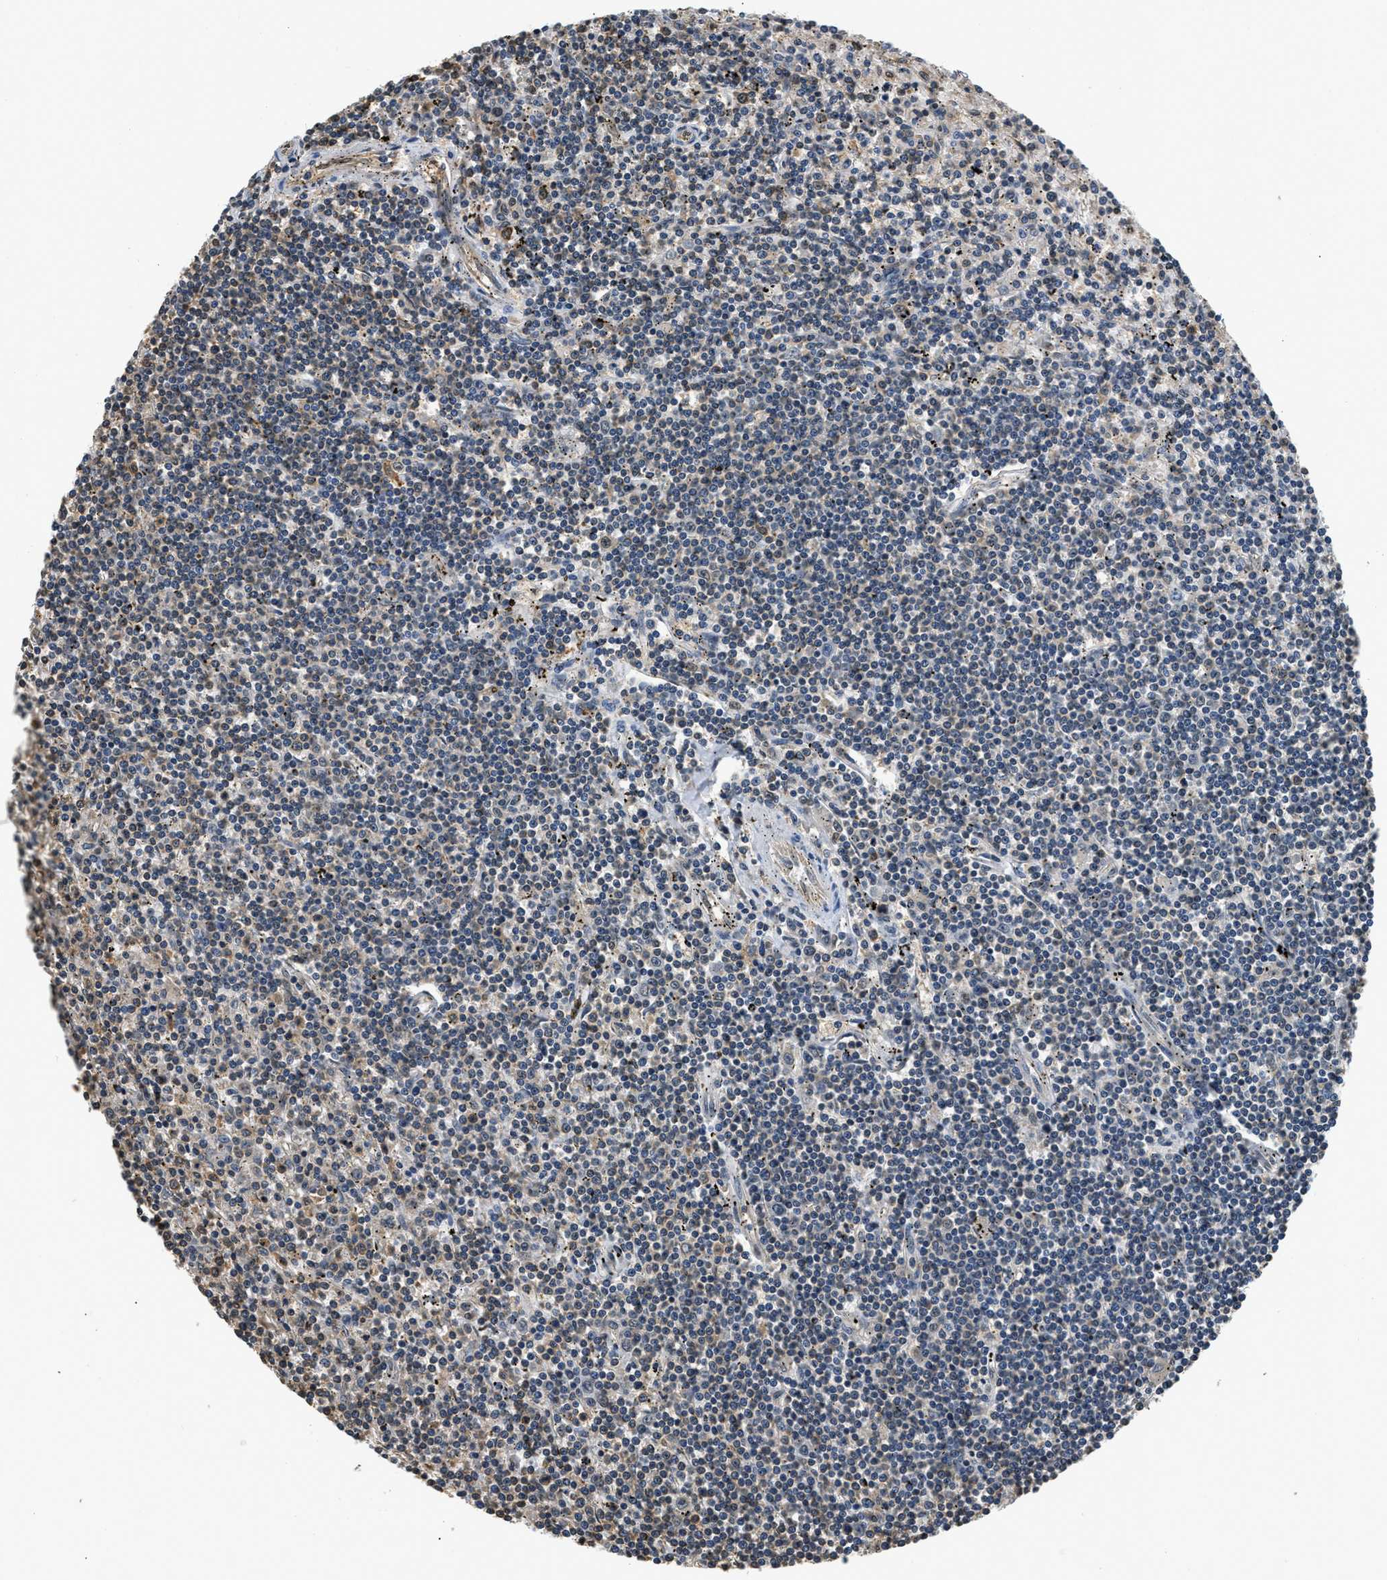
{"staining": {"intensity": "weak", "quantity": "<25%", "location": "cytoplasmic/membranous"}, "tissue": "lymphoma", "cell_type": "Tumor cells", "image_type": "cancer", "snomed": [{"axis": "morphology", "description": "Malignant lymphoma, non-Hodgkin's type, Low grade"}, {"axis": "topography", "description": "Spleen"}], "caption": "Immunohistochemistry histopathology image of lymphoma stained for a protein (brown), which reveals no staining in tumor cells.", "gene": "BCL7C", "patient": {"sex": "male", "age": 76}}